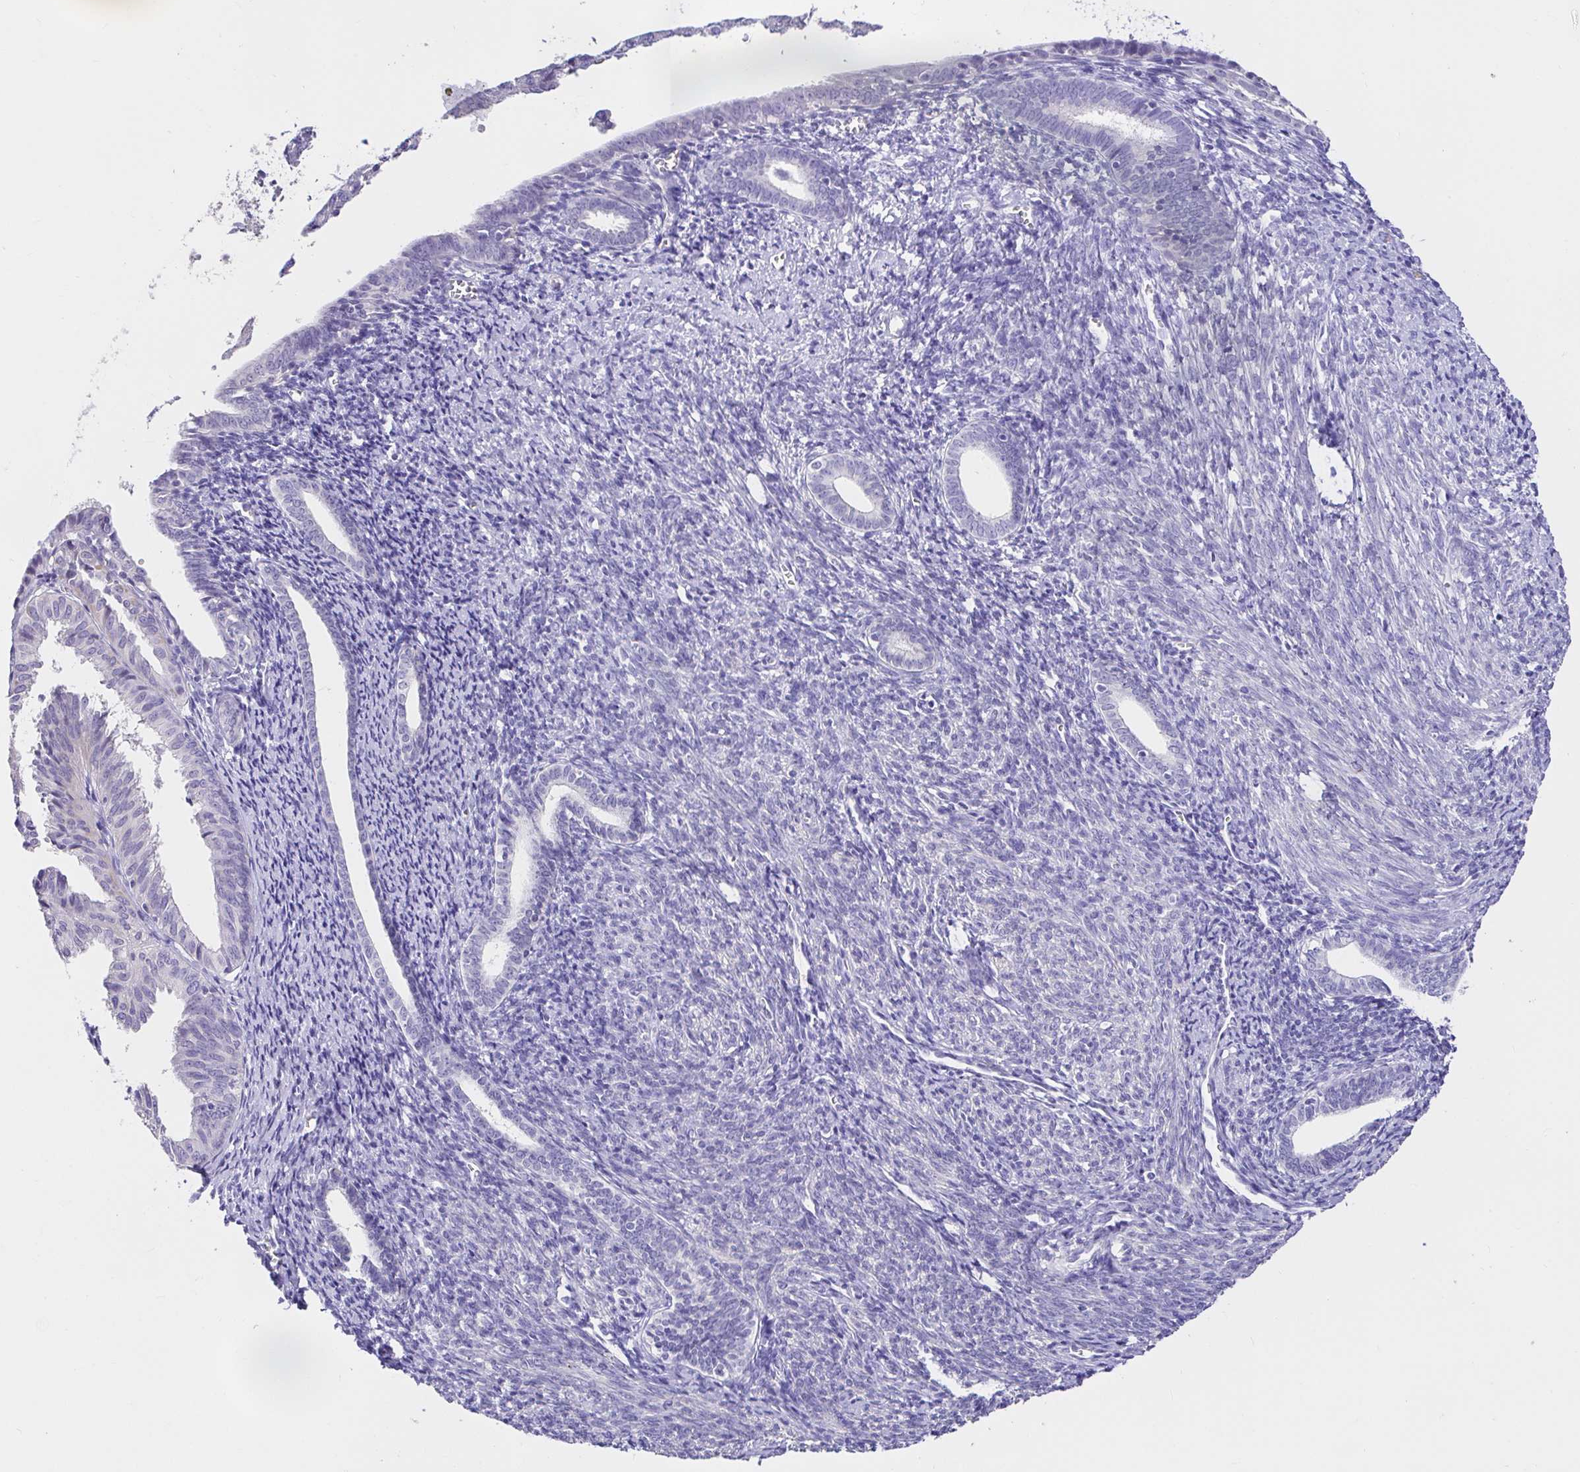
{"staining": {"intensity": "negative", "quantity": "none", "location": "none"}, "tissue": "endometrial cancer", "cell_type": "Tumor cells", "image_type": "cancer", "snomed": [{"axis": "morphology", "description": "Adenocarcinoma, NOS"}, {"axis": "topography", "description": "Endometrium"}], "caption": "A photomicrograph of endometrial cancer (adenocarcinoma) stained for a protein shows no brown staining in tumor cells.", "gene": "CDO1", "patient": {"sex": "female", "age": 56}}